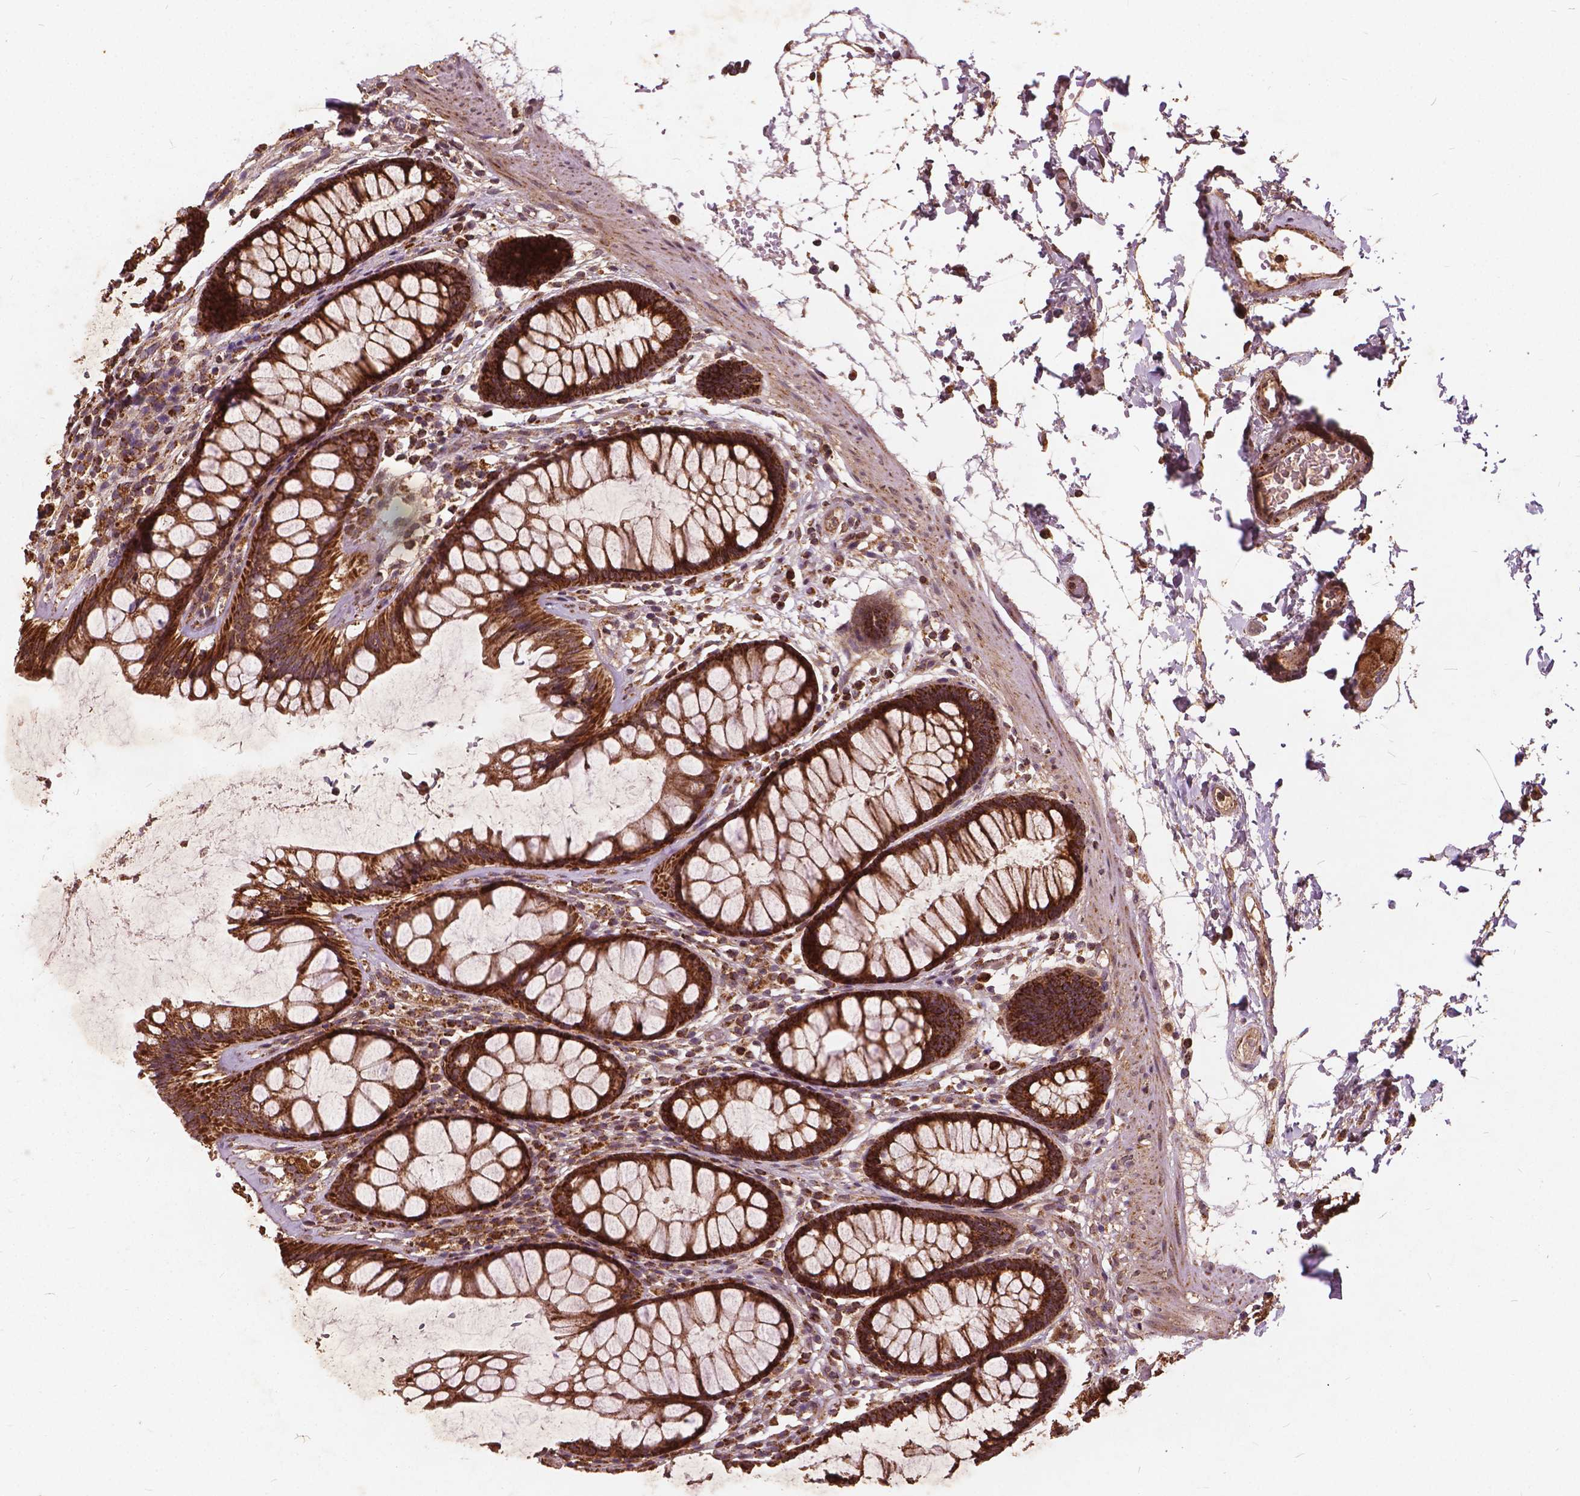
{"staining": {"intensity": "strong", "quantity": ">75%", "location": "cytoplasmic/membranous"}, "tissue": "rectum", "cell_type": "Glandular cells", "image_type": "normal", "snomed": [{"axis": "morphology", "description": "Normal tissue, NOS"}, {"axis": "topography", "description": "Rectum"}], "caption": "DAB (3,3'-diaminobenzidine) immunohistochemical staining of benign human rectum exhibits strong cytoplasmic/membranous protein staining in approximately >75% of glandular cells. The staining is performed using DAB (3,3'-diaminobenzidine) brown chromogen to label protein expression. The nuclei are counter-stained blue using hematoxylin.", "gene": "UBXN2A", "patient": {"sex": "male", "age": 72}}